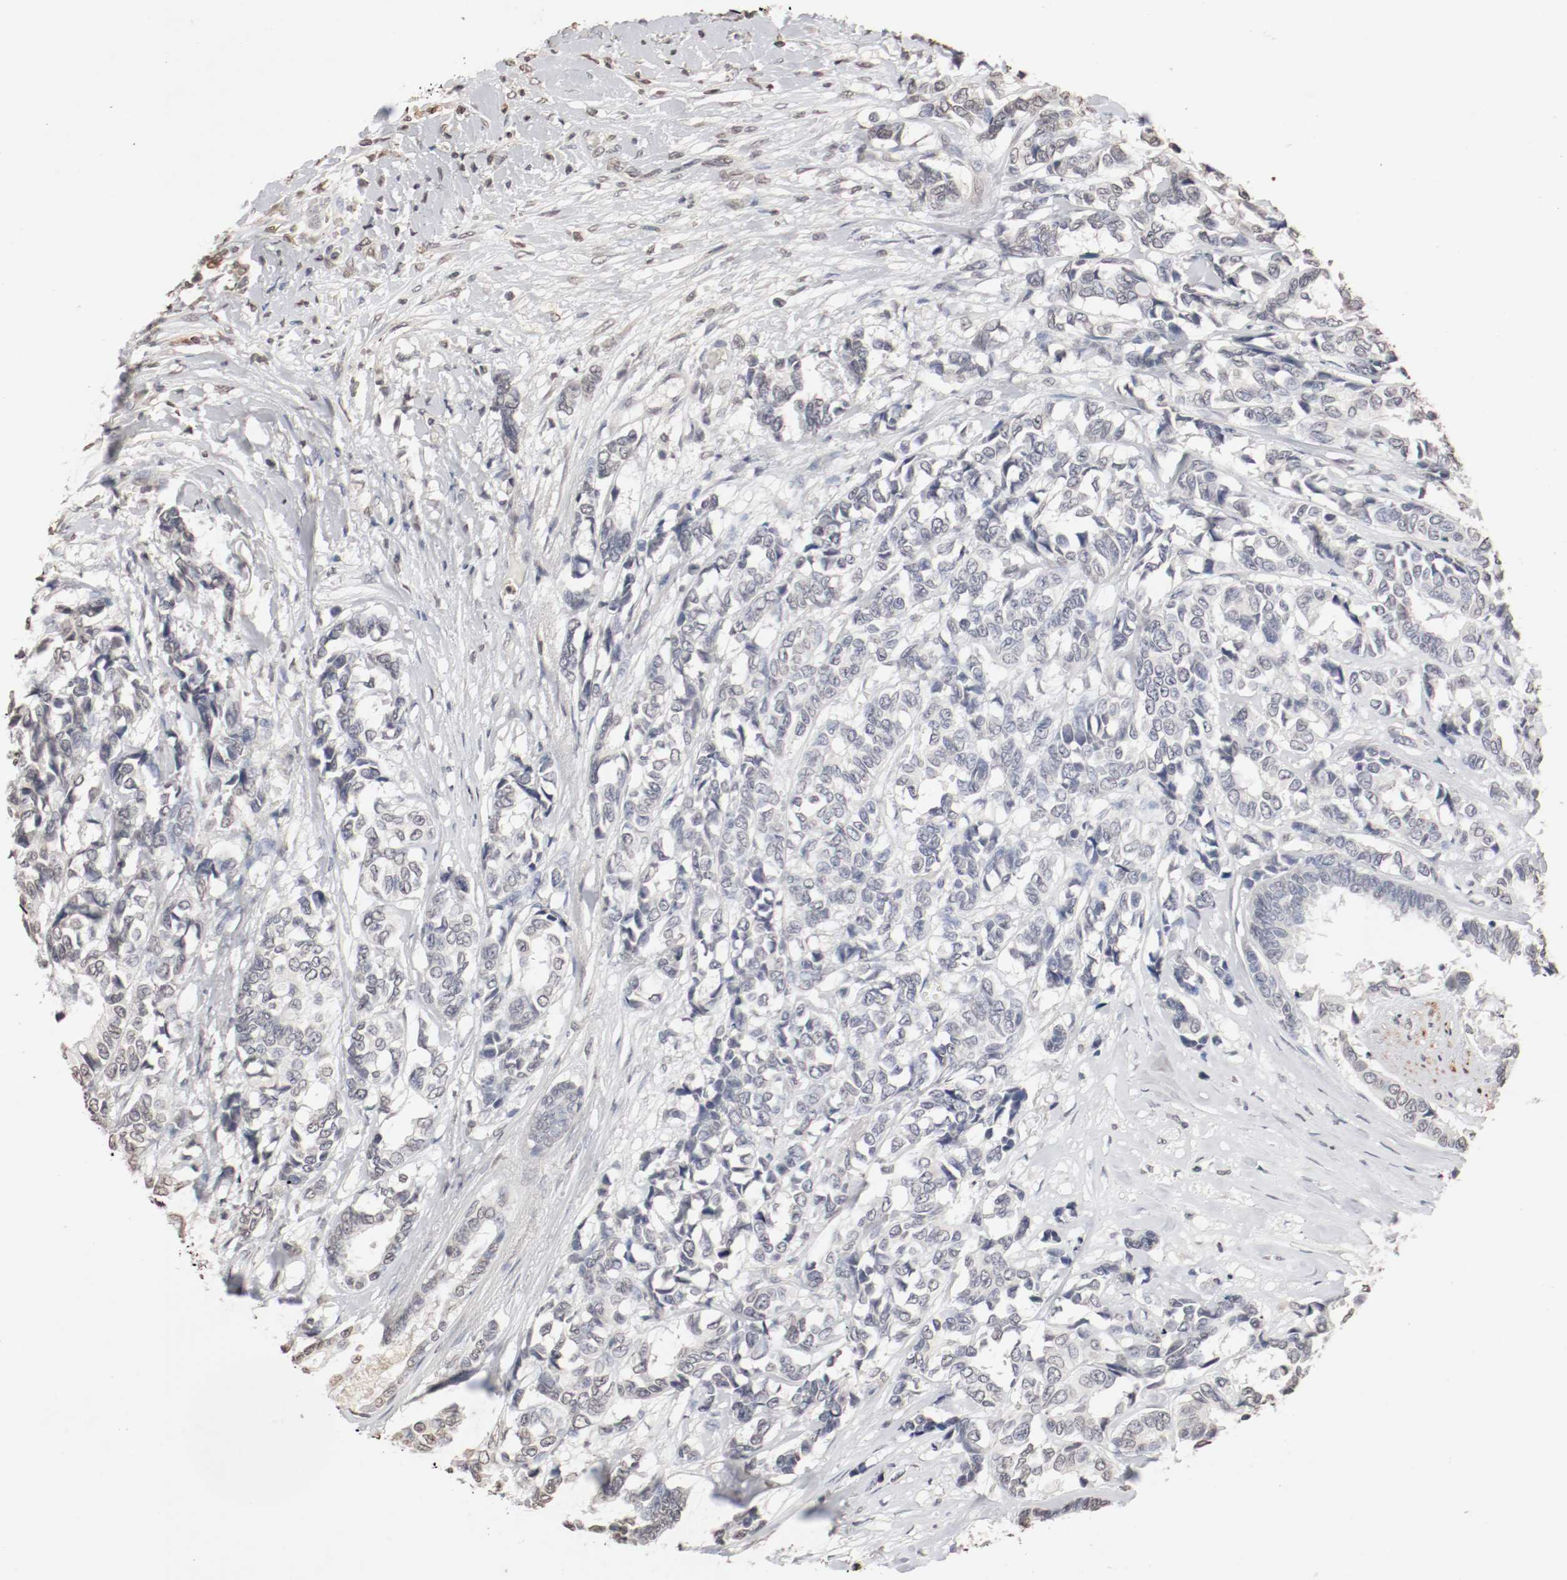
{"staining": {"intensity": "negative", "quantity": "none", "location": "none"}, "tissue": "breast cancer", "cell_type": "Tumor cells", "image_type": "cancer", "snomed": [{"axis": "morphology", "description": "Duct carcinoma"}, {"axis": "topography", "description": "Breast"}], "caption": "Protein analysis of breast invasive ductal carcinoma reveals no significant positivity in tumor cells.", "gene": "WASL", "patient": {"sex": "female", "age": 87}}